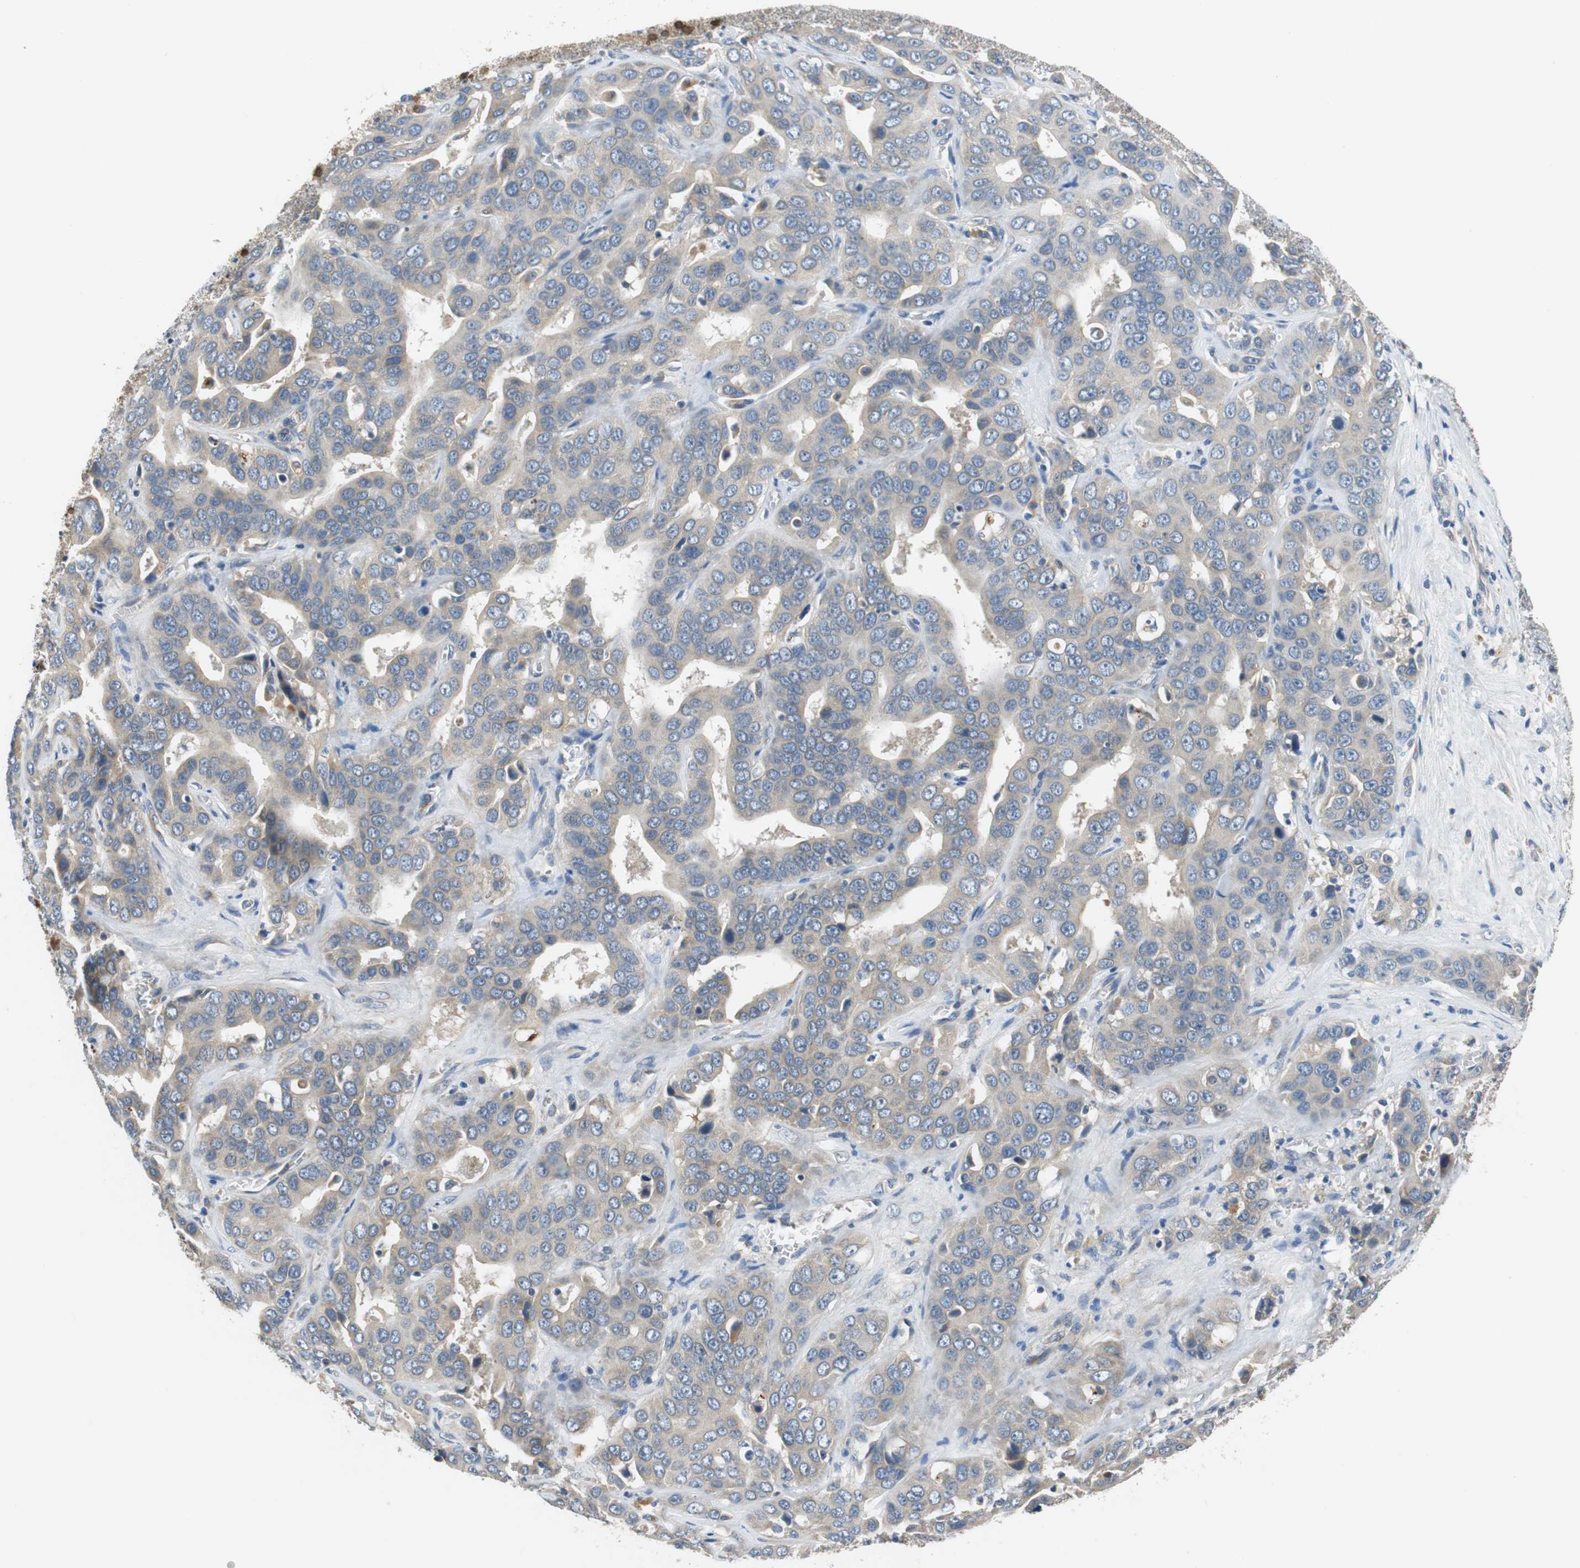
{"staining": {"intensity": "weak", "quantity": ">75%", "location": "cytoplasmic/membranous"}, "tissue": "liver cancer", "cell_type": "Tumor cells", "image_type": "cancer", "snomed": [{"axis": "morphology", "description": "Cholangiocarcinoma"}, {"axis": "topography", "description": "Liver"}], "caption": "The micrograph shows a brown stain indicating the presence of a protein in the cytoplasmic/membranous of tumor cells in liver cancer (cholangiocarcinoma).", "gene": "FADS2", "patient": {"sex": "female", "age": 52}}